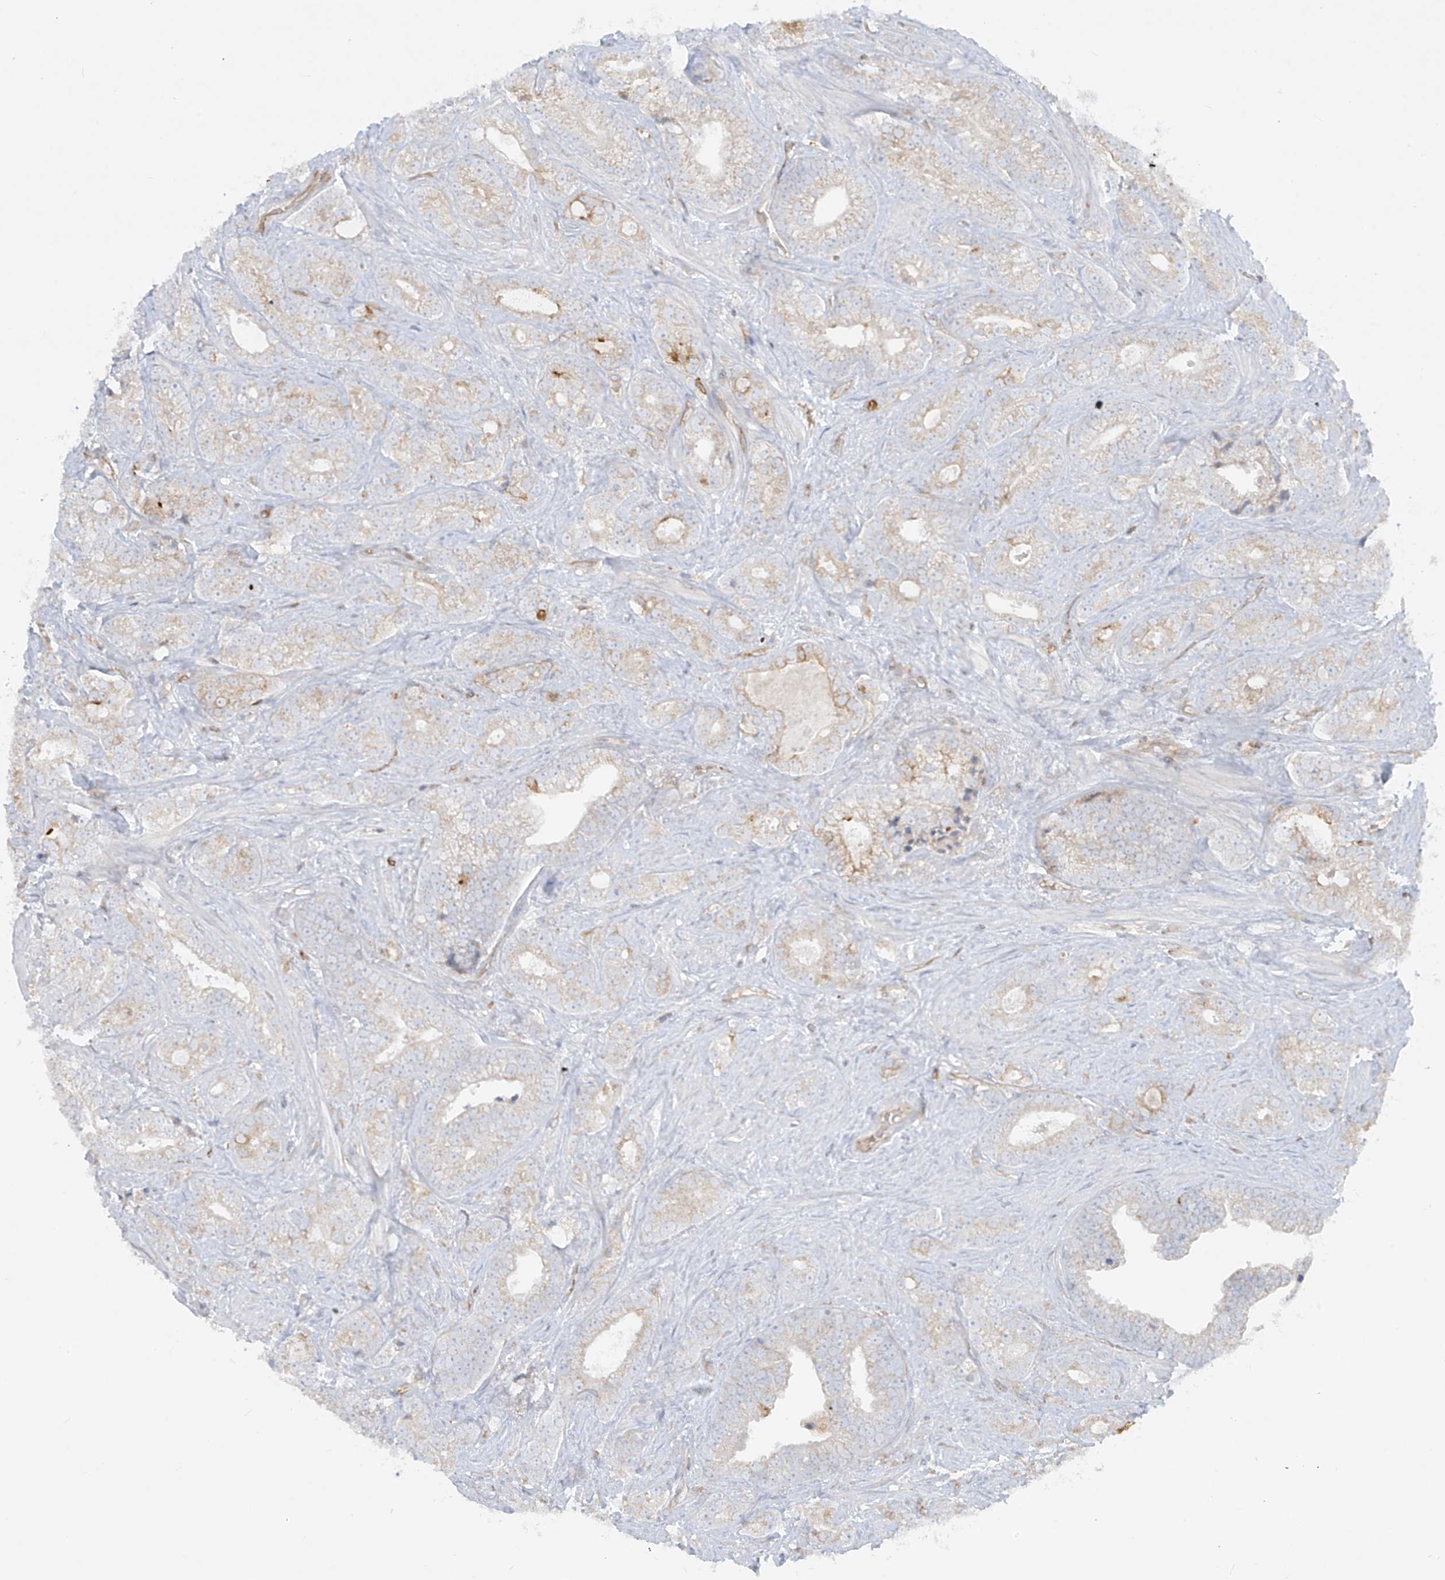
{"staining": {"intensity": "moderate", "quantity": "<25%", "location": "cytoplasmic/membranous"}, "tissue": "prostate cancer", "cell_type": "Tumor cells", "image_type": "cancer", "snomed": [{"axis": "morphology", "description": "Adenocarcinoma, High grade"}, {"axis": "topography", "description": "Prostate and seminal vesicle, NOS"}], "caption": "Human prostate high-grade adenocarcinoma stained with a protein marker shows moderate staining in tumor cells.", "gene": "HLA-E", "patient": {"sex": "male", "age": 67}}